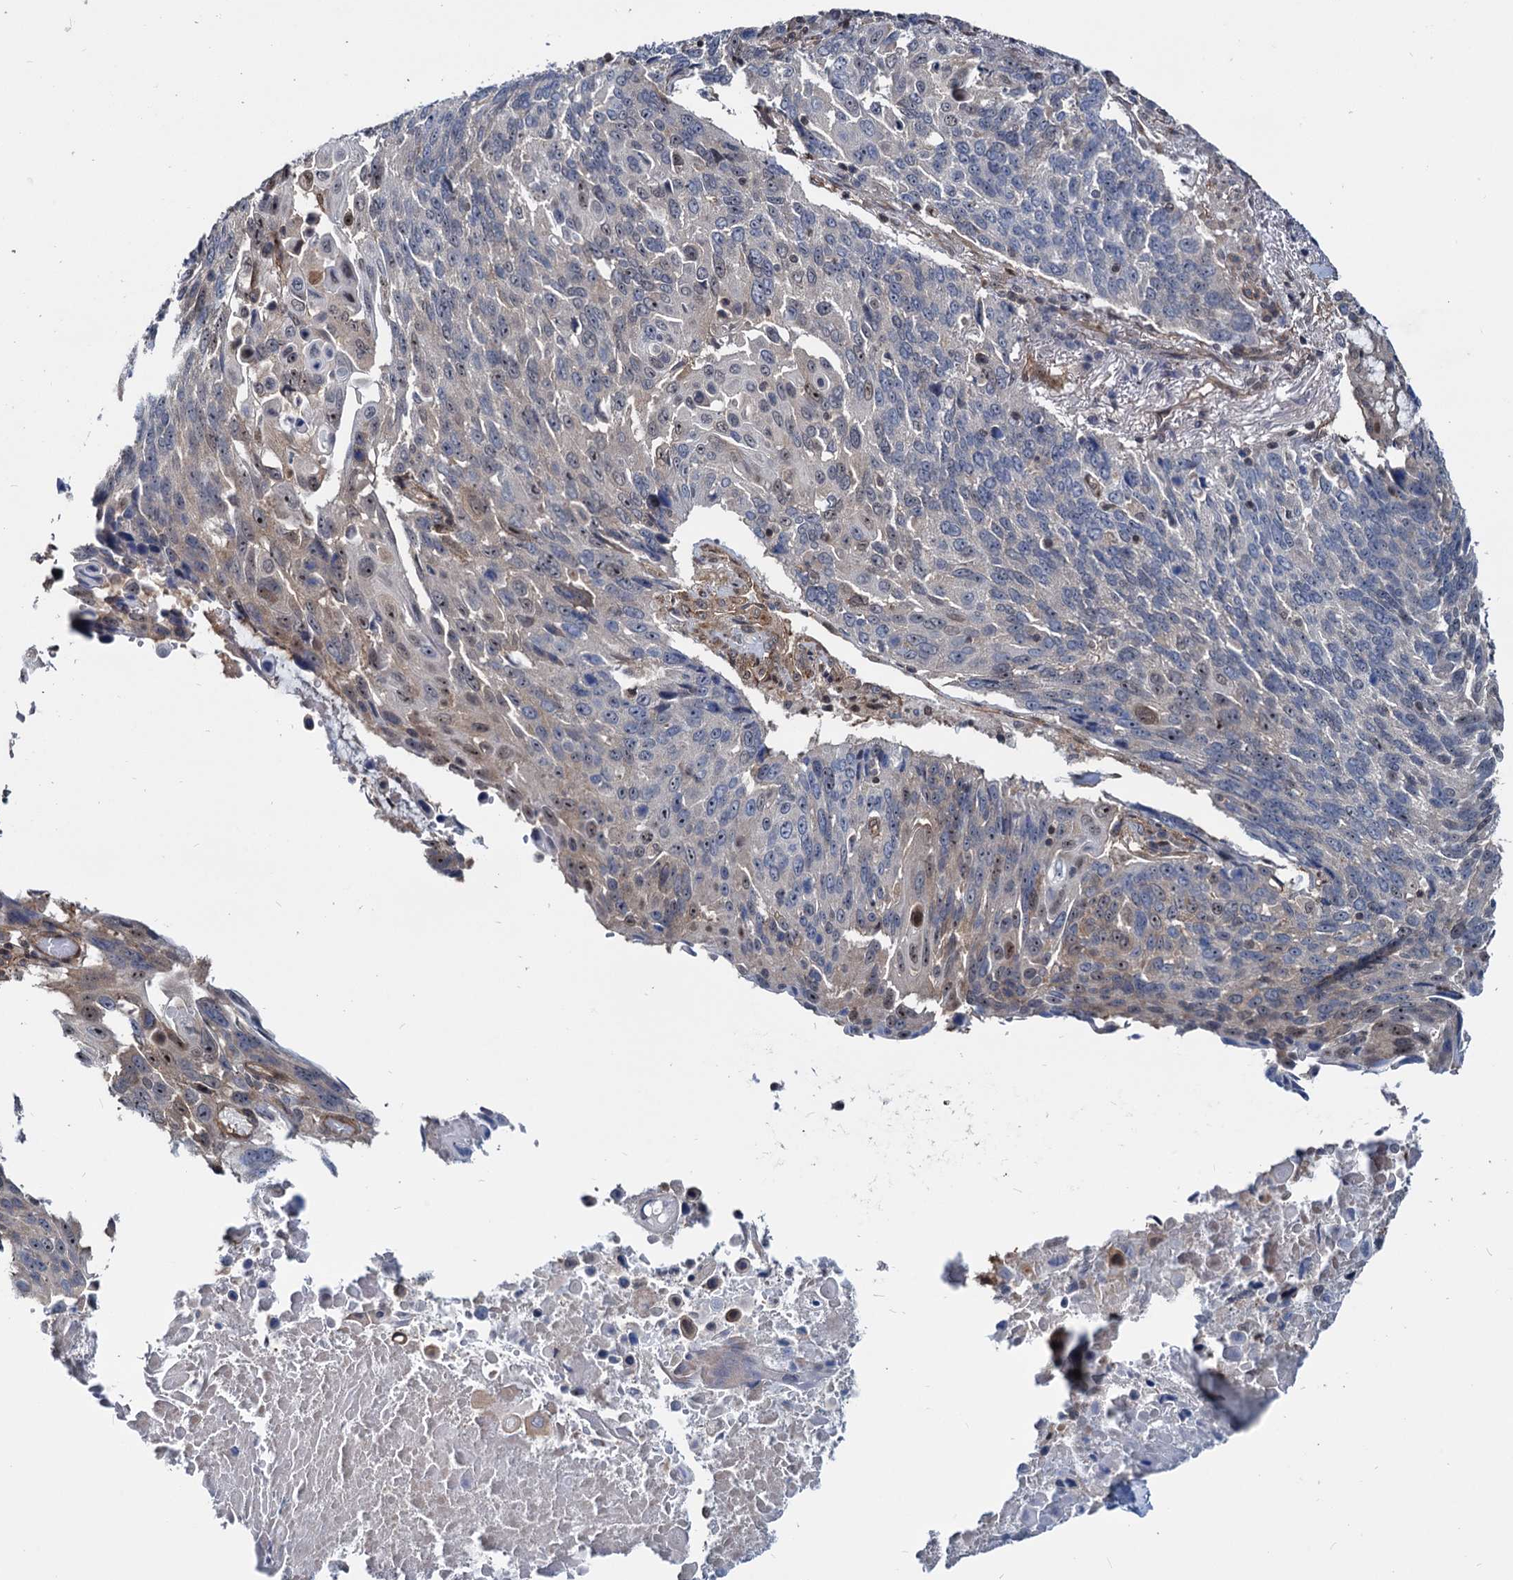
{"staining": {"intensity": "weak", "quantity": "<25%", "location": "nuclear"}, "tissue": "lung cancer", "cell_type": "Tumor cells", "image_type": "cancer", "snomed": [{"axis": "morphology", "description": "Squamous cell carcinoma, NOS"}, {"axis": "topography", "description": "Lung"}], "caption": "High magnification brightfield microscopy of lung cancer stained with DAB (brown) and counterstained with hematoxylin (blue): tumor cells show no significant positivity. The staining was performed using DAB to visualize the protein expression in brown, while the nuclei were stained in blue with hematoxylin (Magnification: 20x).", "gene": "UBLCP1", "patient": {"sex": "male", "age": 66}}